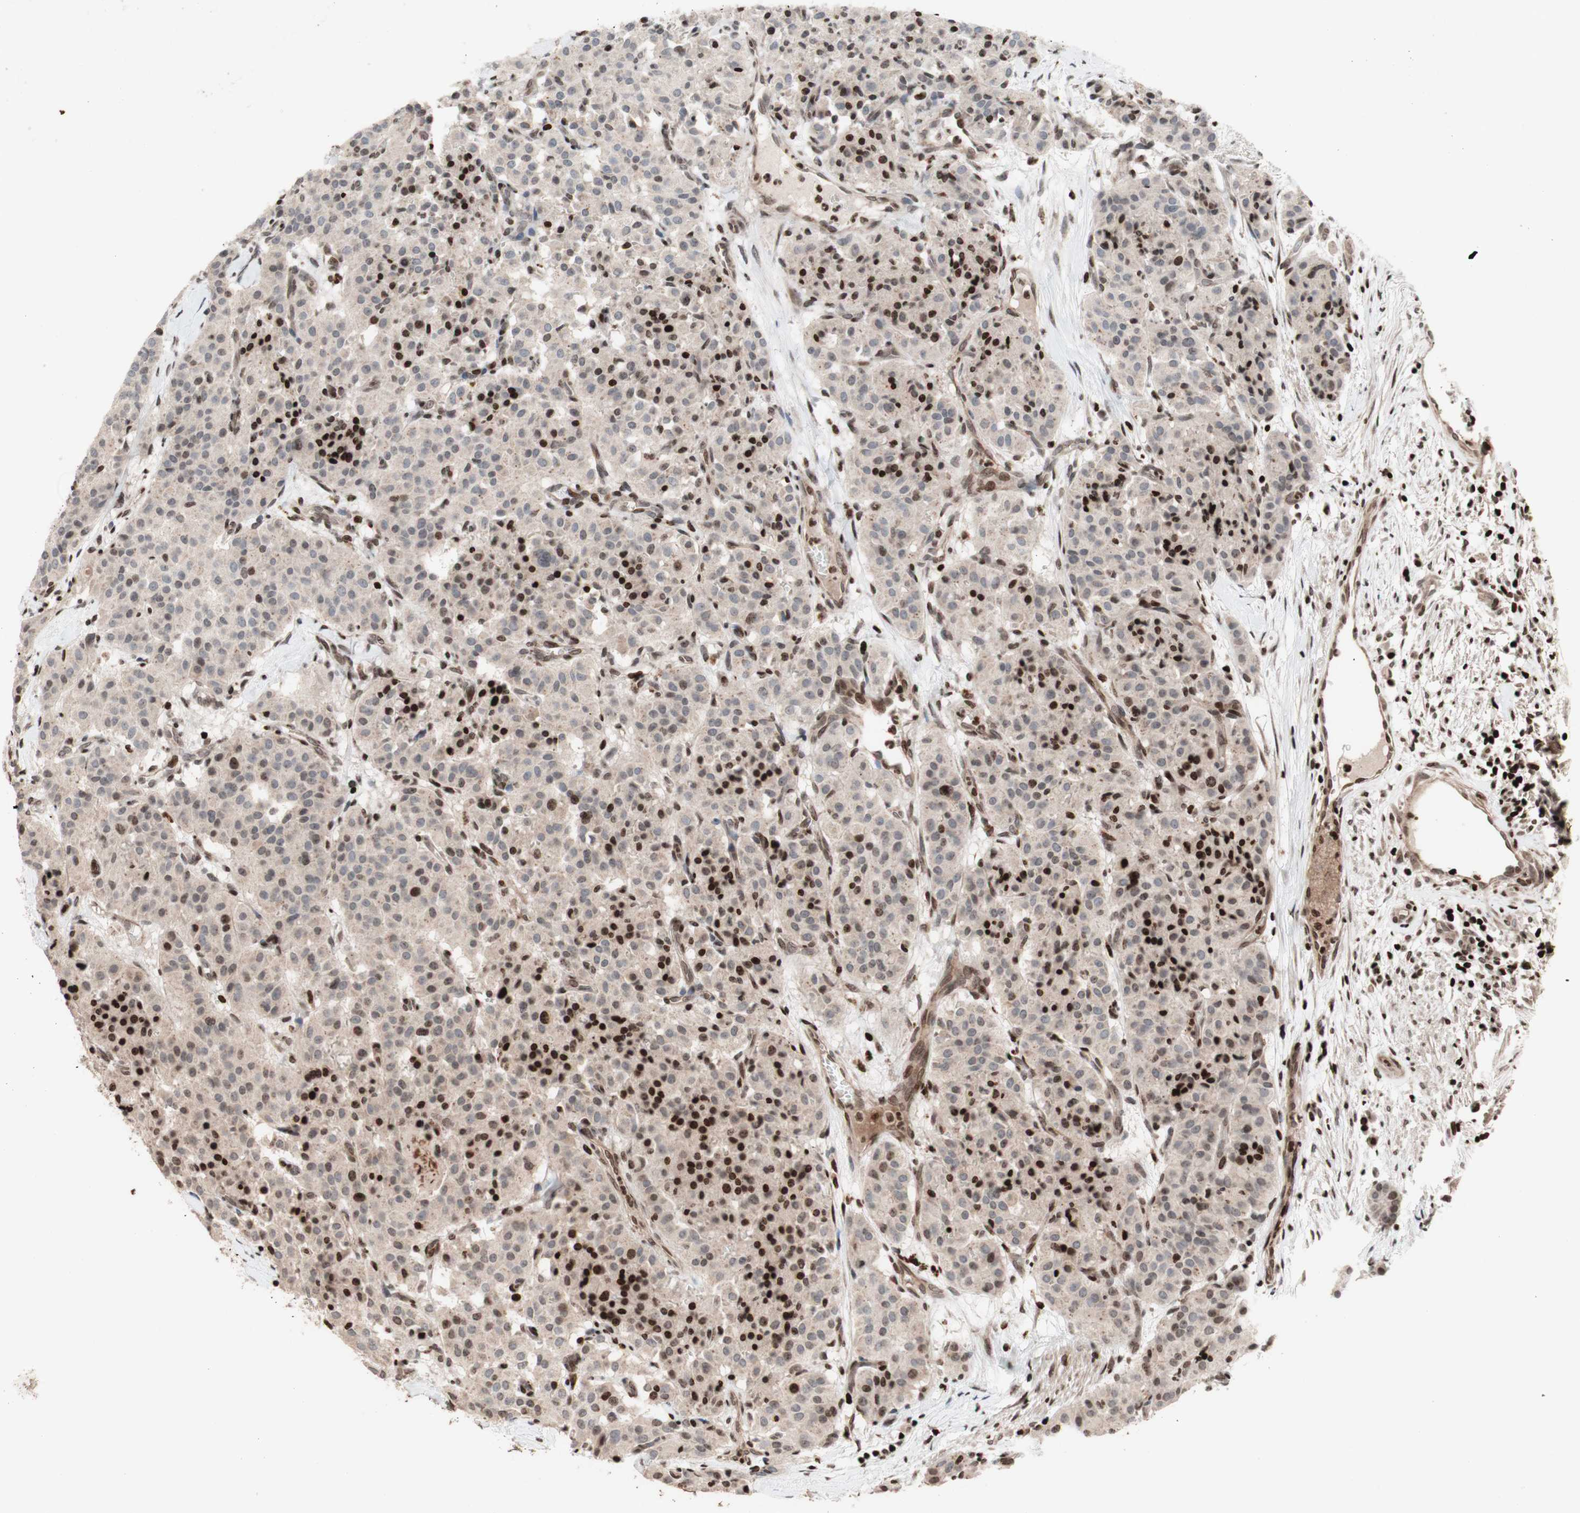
{"staining": {"intensity": "negative", "quantity": "none", "location": "none"}, "tissue": "carcinoid", "cell_type": "Tumor cells", "image_type": "cancer", "snomed": [{"axis": "morphology", "description": "Carcinoid, malignant, NOS"}, {"axis": "topography", "description": "Lung"}], "caption": "This is an immunohistochemistry (IHC) micrograph of malignant carcinoid. There is no expression in tumor cells.", "gene": "POLA1", "patient": {"sex": "male", "age": 30}}